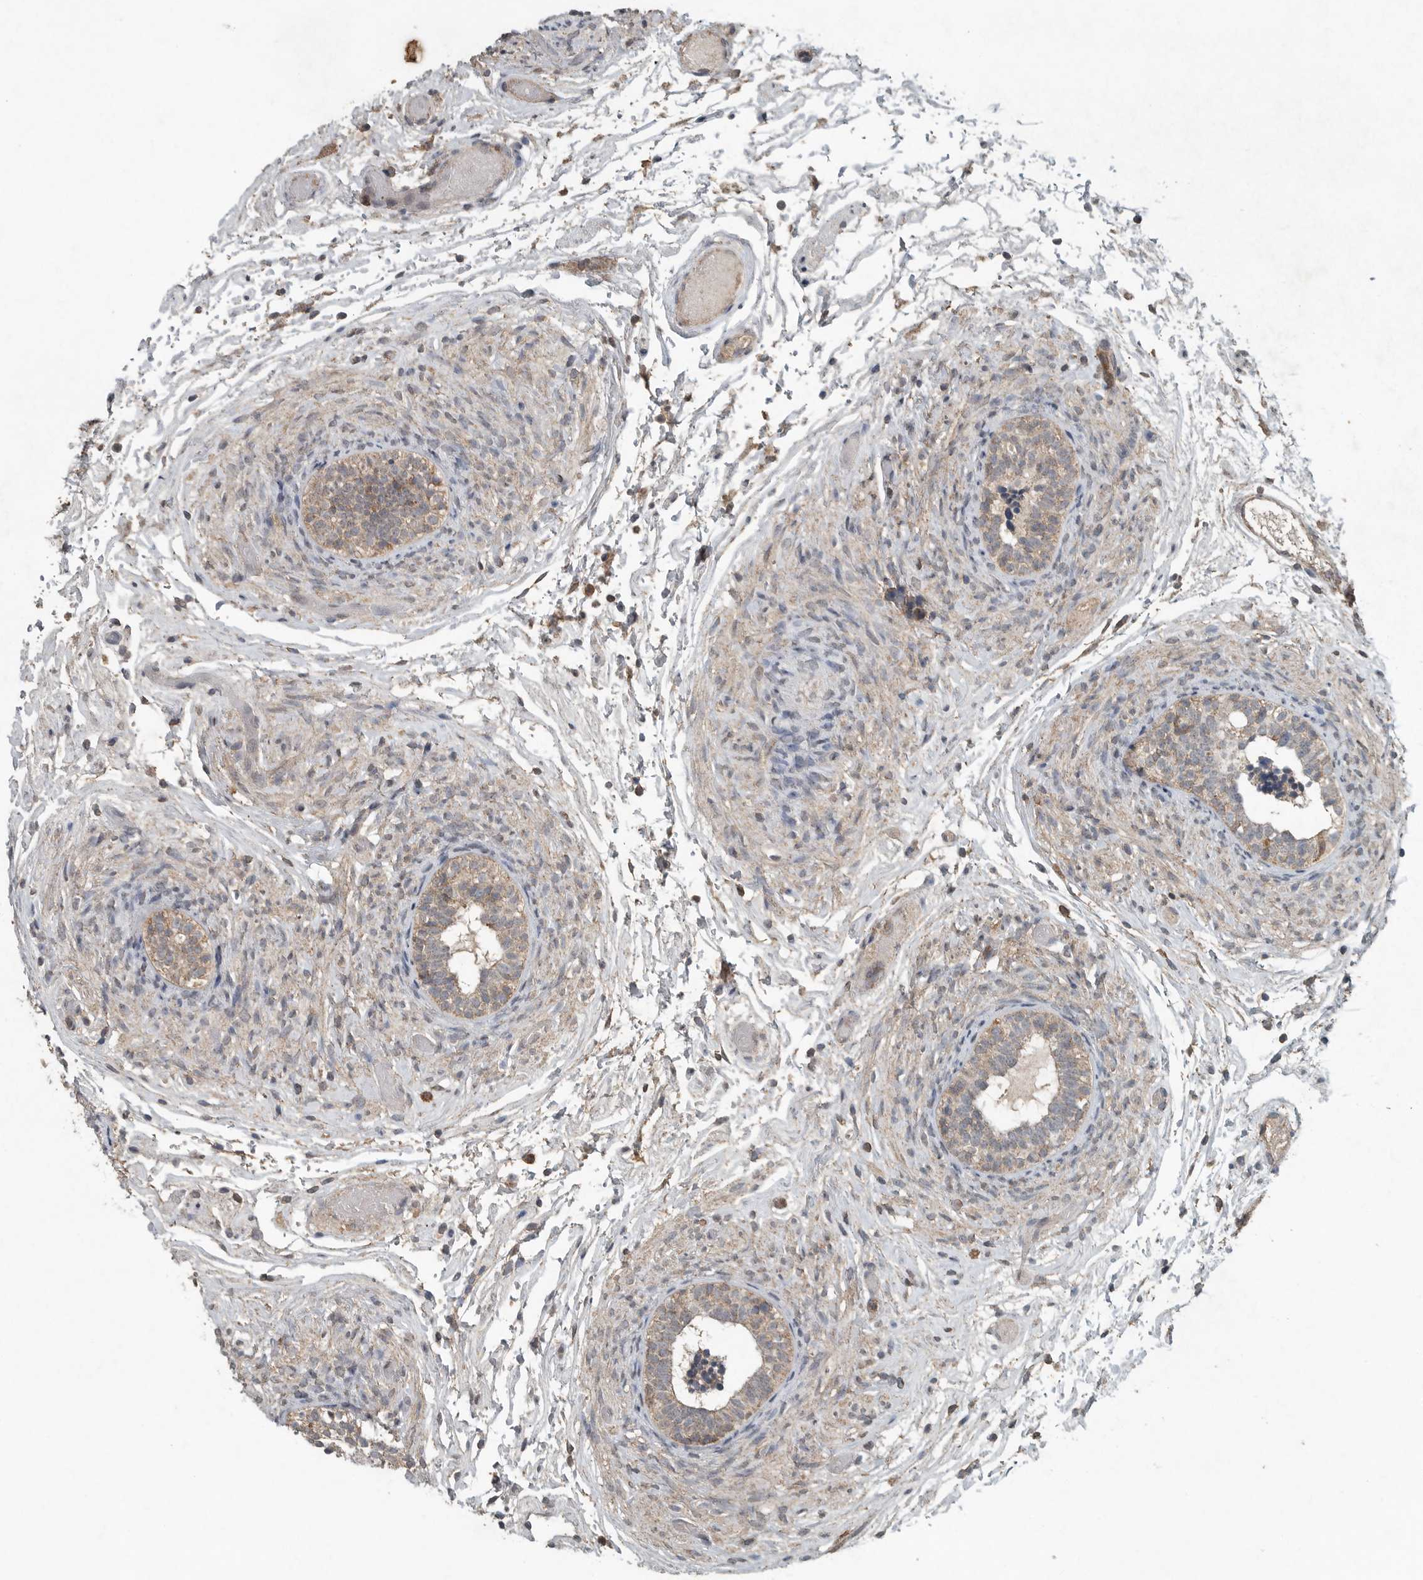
{"staining": {"intensity": "moderate", "quantity": ">75%", "location": "cytoplasmic/membranous"}, "tissue": "epididymis", "cell_type": "Glandular cells", "image_type": "normal", "snomed": [{"axis": "morphology", "description": "Normal tissue, NOS"}, {"axis": "topography", "description": "Epididymis"}], "caption": "Immunohistochemistry (DAB) staining of unremarkable epididymis demonstrates moderate cytoplasmic/membranous protein positivity in approximately >75% of glandular cells.", "gene": "IL6ST", "patient": {"sex": "male", "age": 5}}